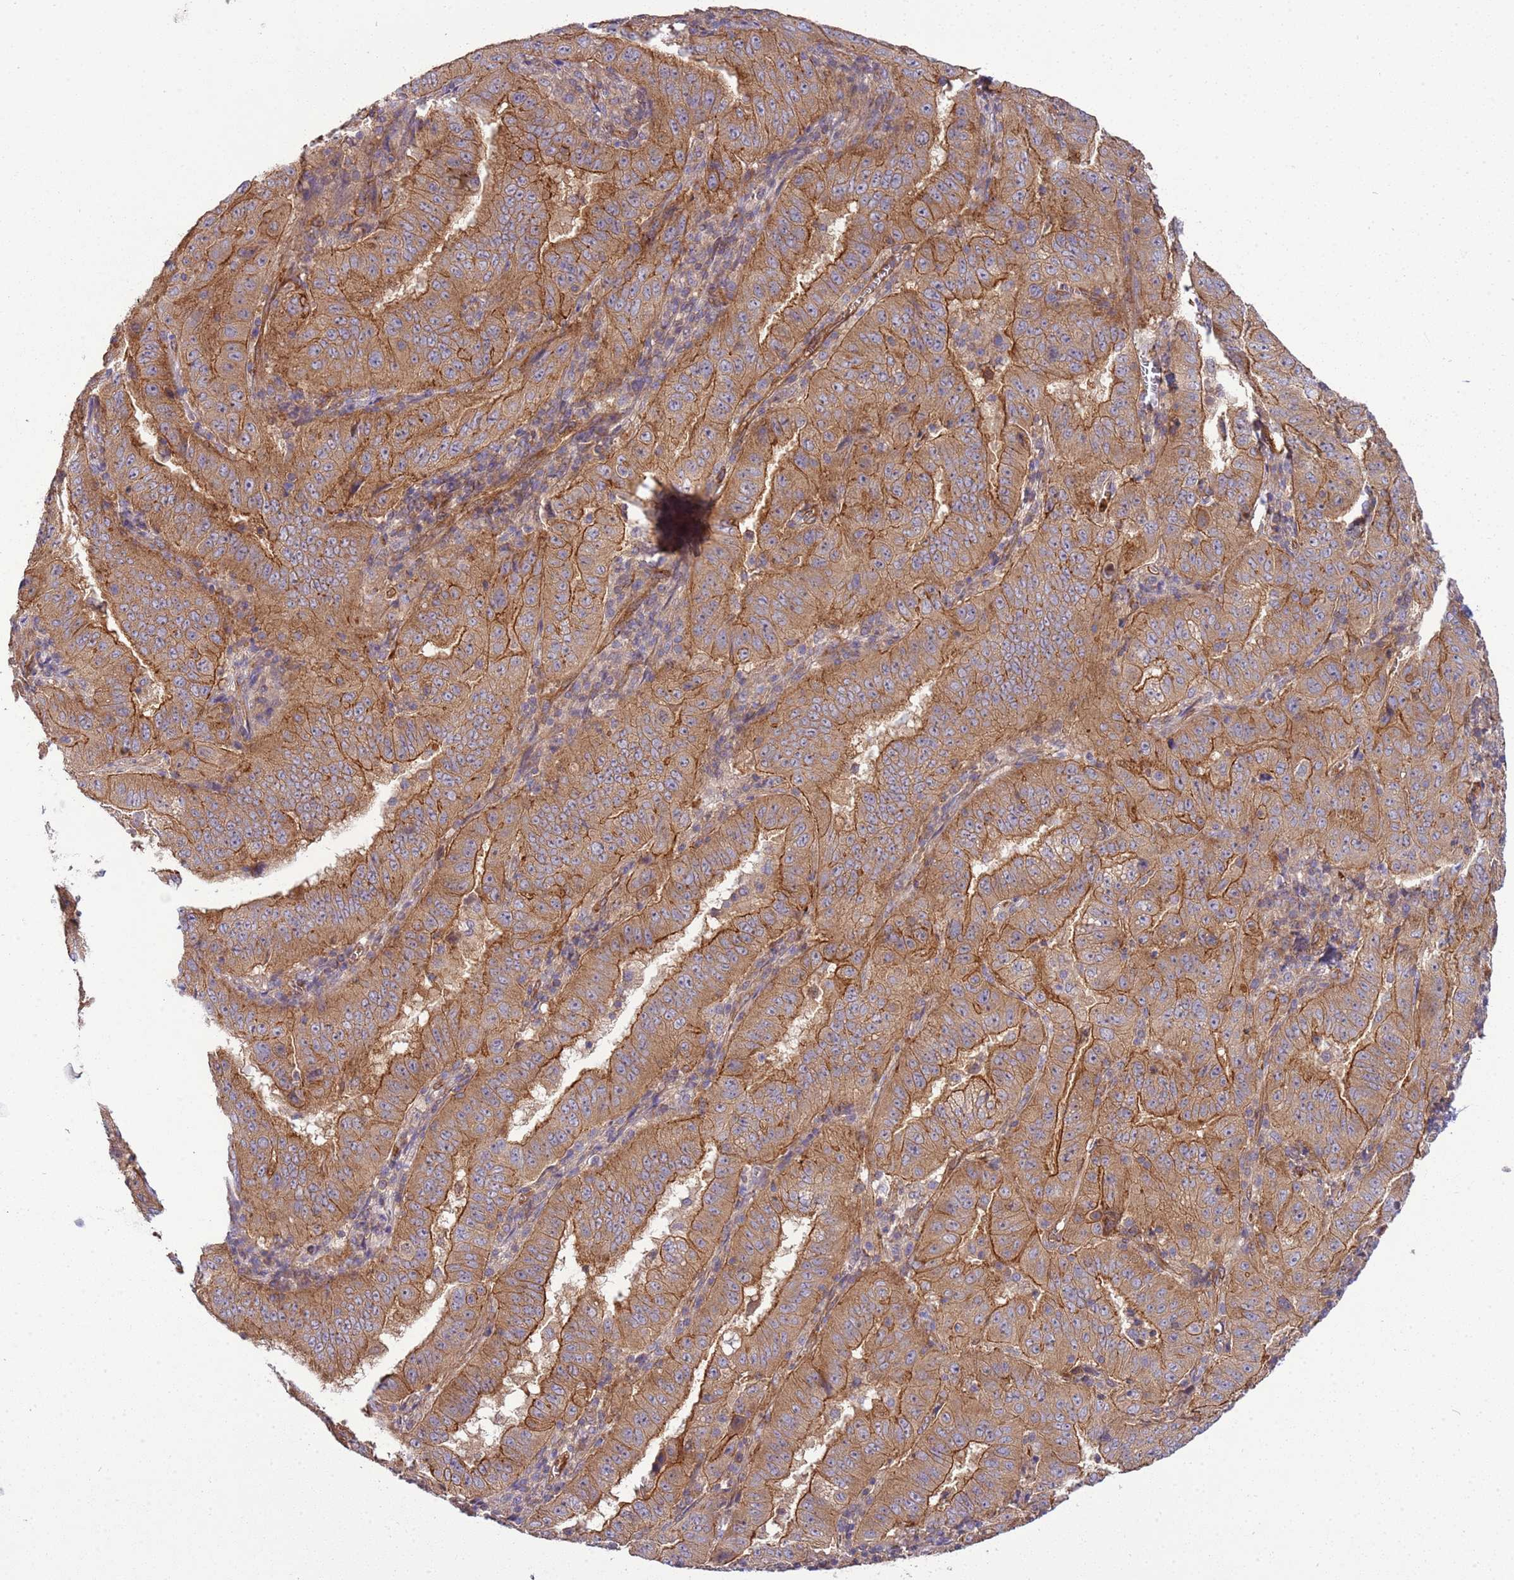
{"staining": {"intensity": "moderate", "quantity": ">75%", "location": "cytoplasmic/membranous"}, "tissue": "pancreatic cancer", "cell_type": "Tumor cells", "image_type": "cancer", "snomed": [{"axis": "morphology", "description": "Adenocarcinoma, NOS"}, {"axis": "topography", "description": "Pancreas"}], "caption": "Immunohistochemical staining of pancreatic cancer shows moderate cytoplasmic/membranous protein positivity in about >75% of tumor cells.", "gene": "GNL1", "patient": {"sex": "male", "age": 63}}